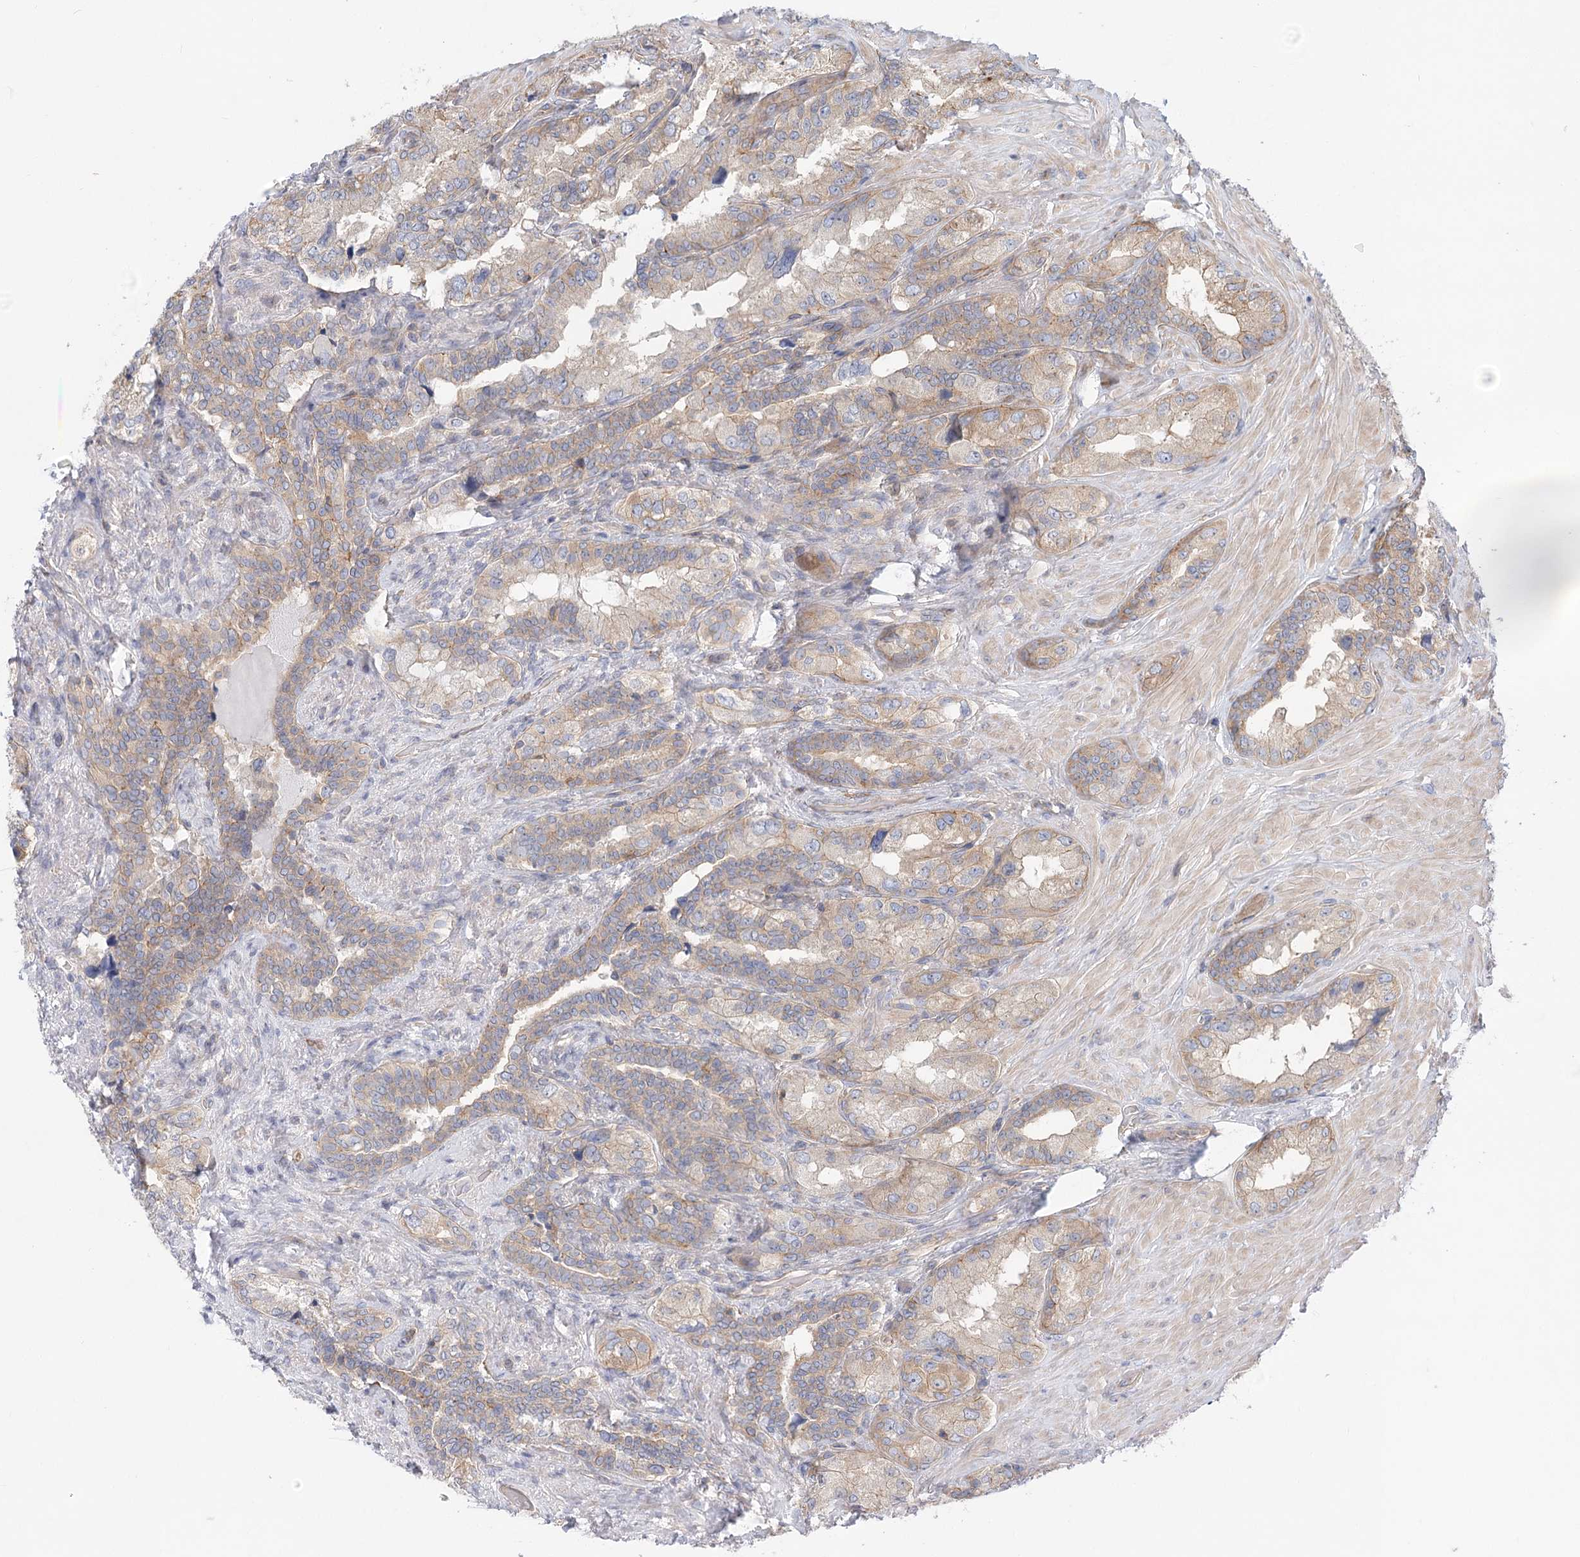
{"staining": {"intensity": "moderate", "quantity": "25%-75%", "location": "cytoplasmic/membranous"}, "tissue": "seminal vesicle", "cell_type": "Glandular cells", "image_type": "normal", "snomed": [{"axis": "morphology", "description": "Normal tissue, NOS"}, {"axis": "topography", "description": "Seminal veicle"}, {"axis": "topography", "description": "Peripheral nerve tissue"}], "caption": "This image shows immunohistochemistry staining of benign human seminal vesicle, with medium moderate cytoplasmic/membranous expression in about 25%-75% of glandular cells.", "gene": "UMPS", "patient": {"sex": "male", "age": 67}}